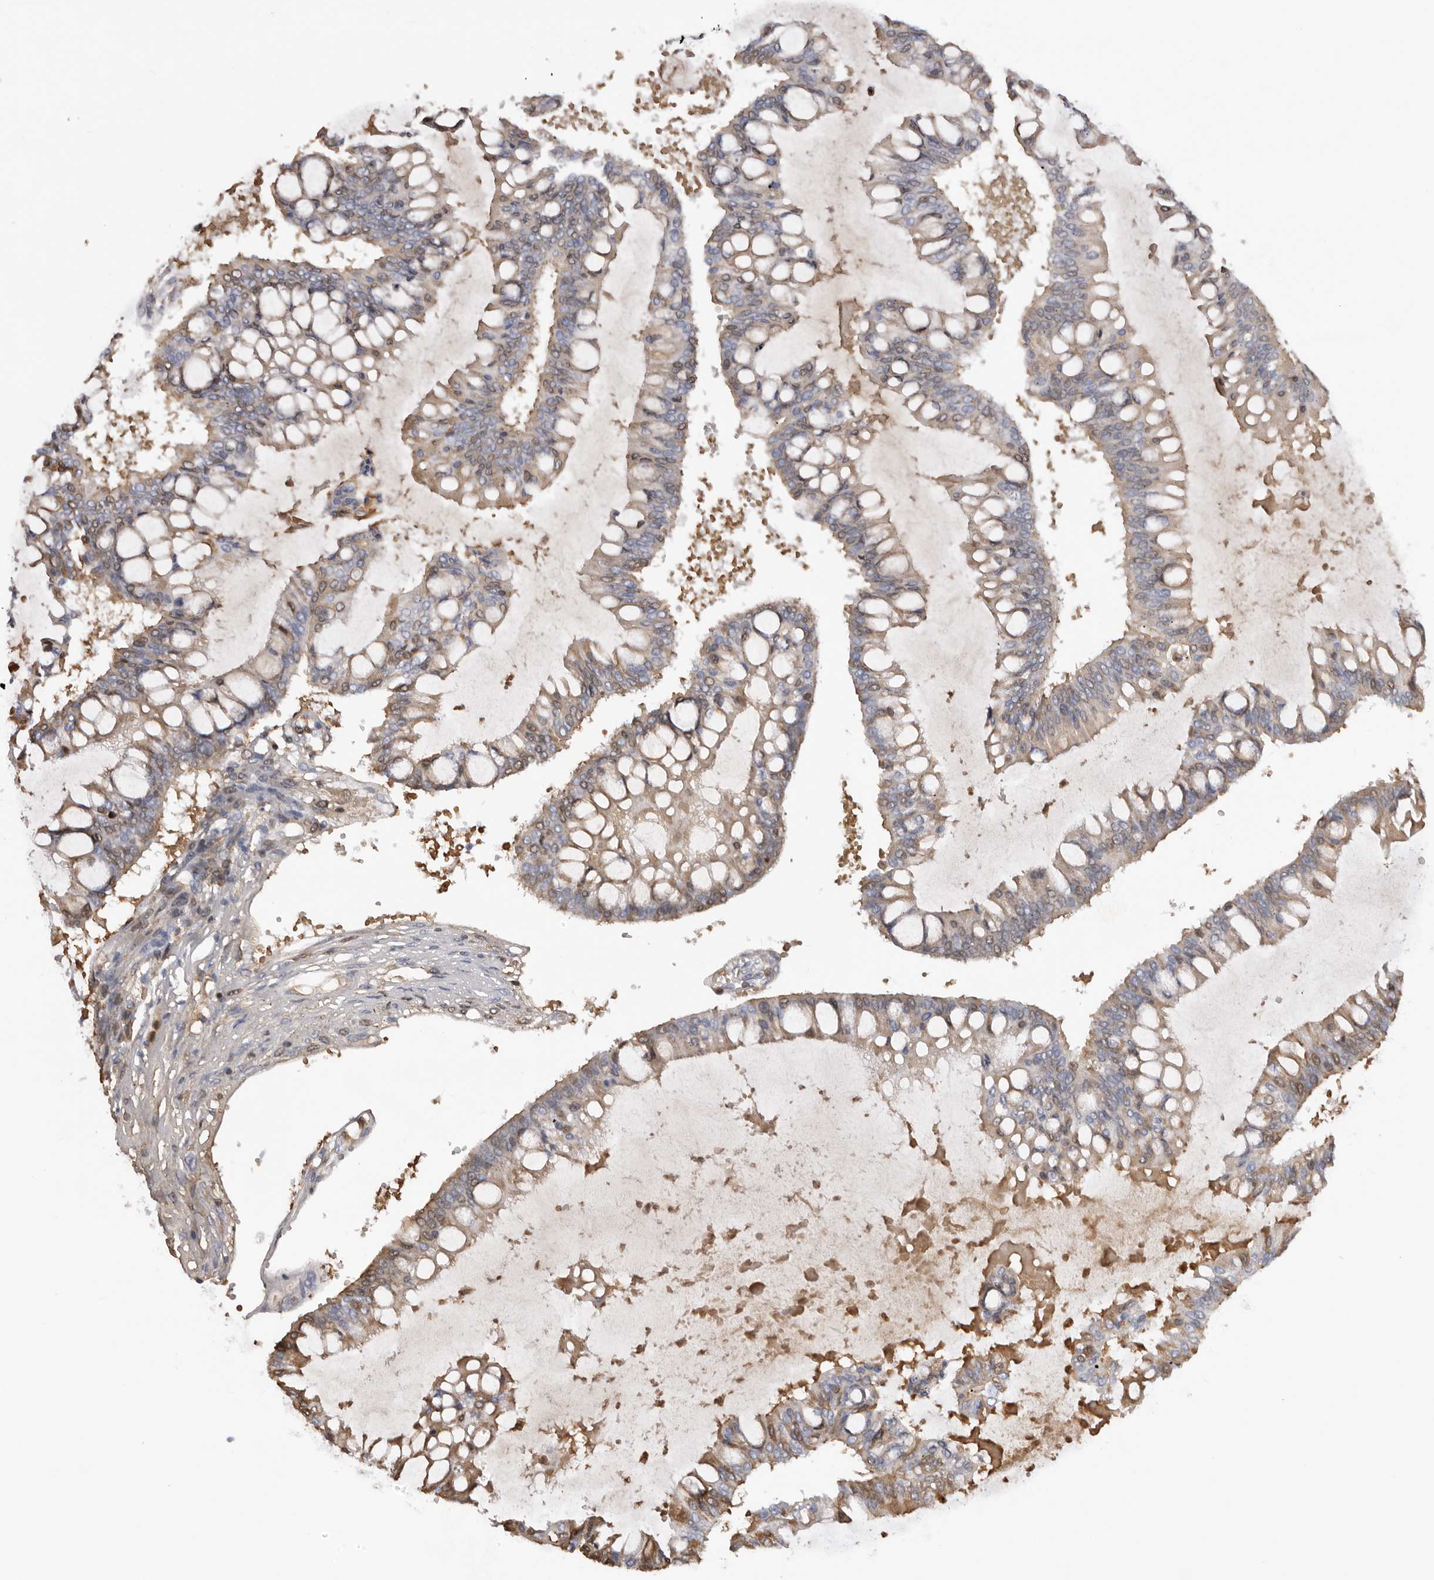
{"staining": {"intensity": "weak", "quantity": "<25%", "location": "cytoplasmic/membranous"}, "tissue": "ovarian cancer", "cell_type": "Tumor cells", "image_type": "cancer", "snomed": [{"axis": "morphology", "description": "Cystadenocarcinoma, mucinous, NOS"}, {"axis": "topography", "description": "Ovary"}], "caption": "Tumor cells are negative for protein expression in human ovarian cancer.", "gene": "TNR", "patient": {"sex": "female", "age": 73}}